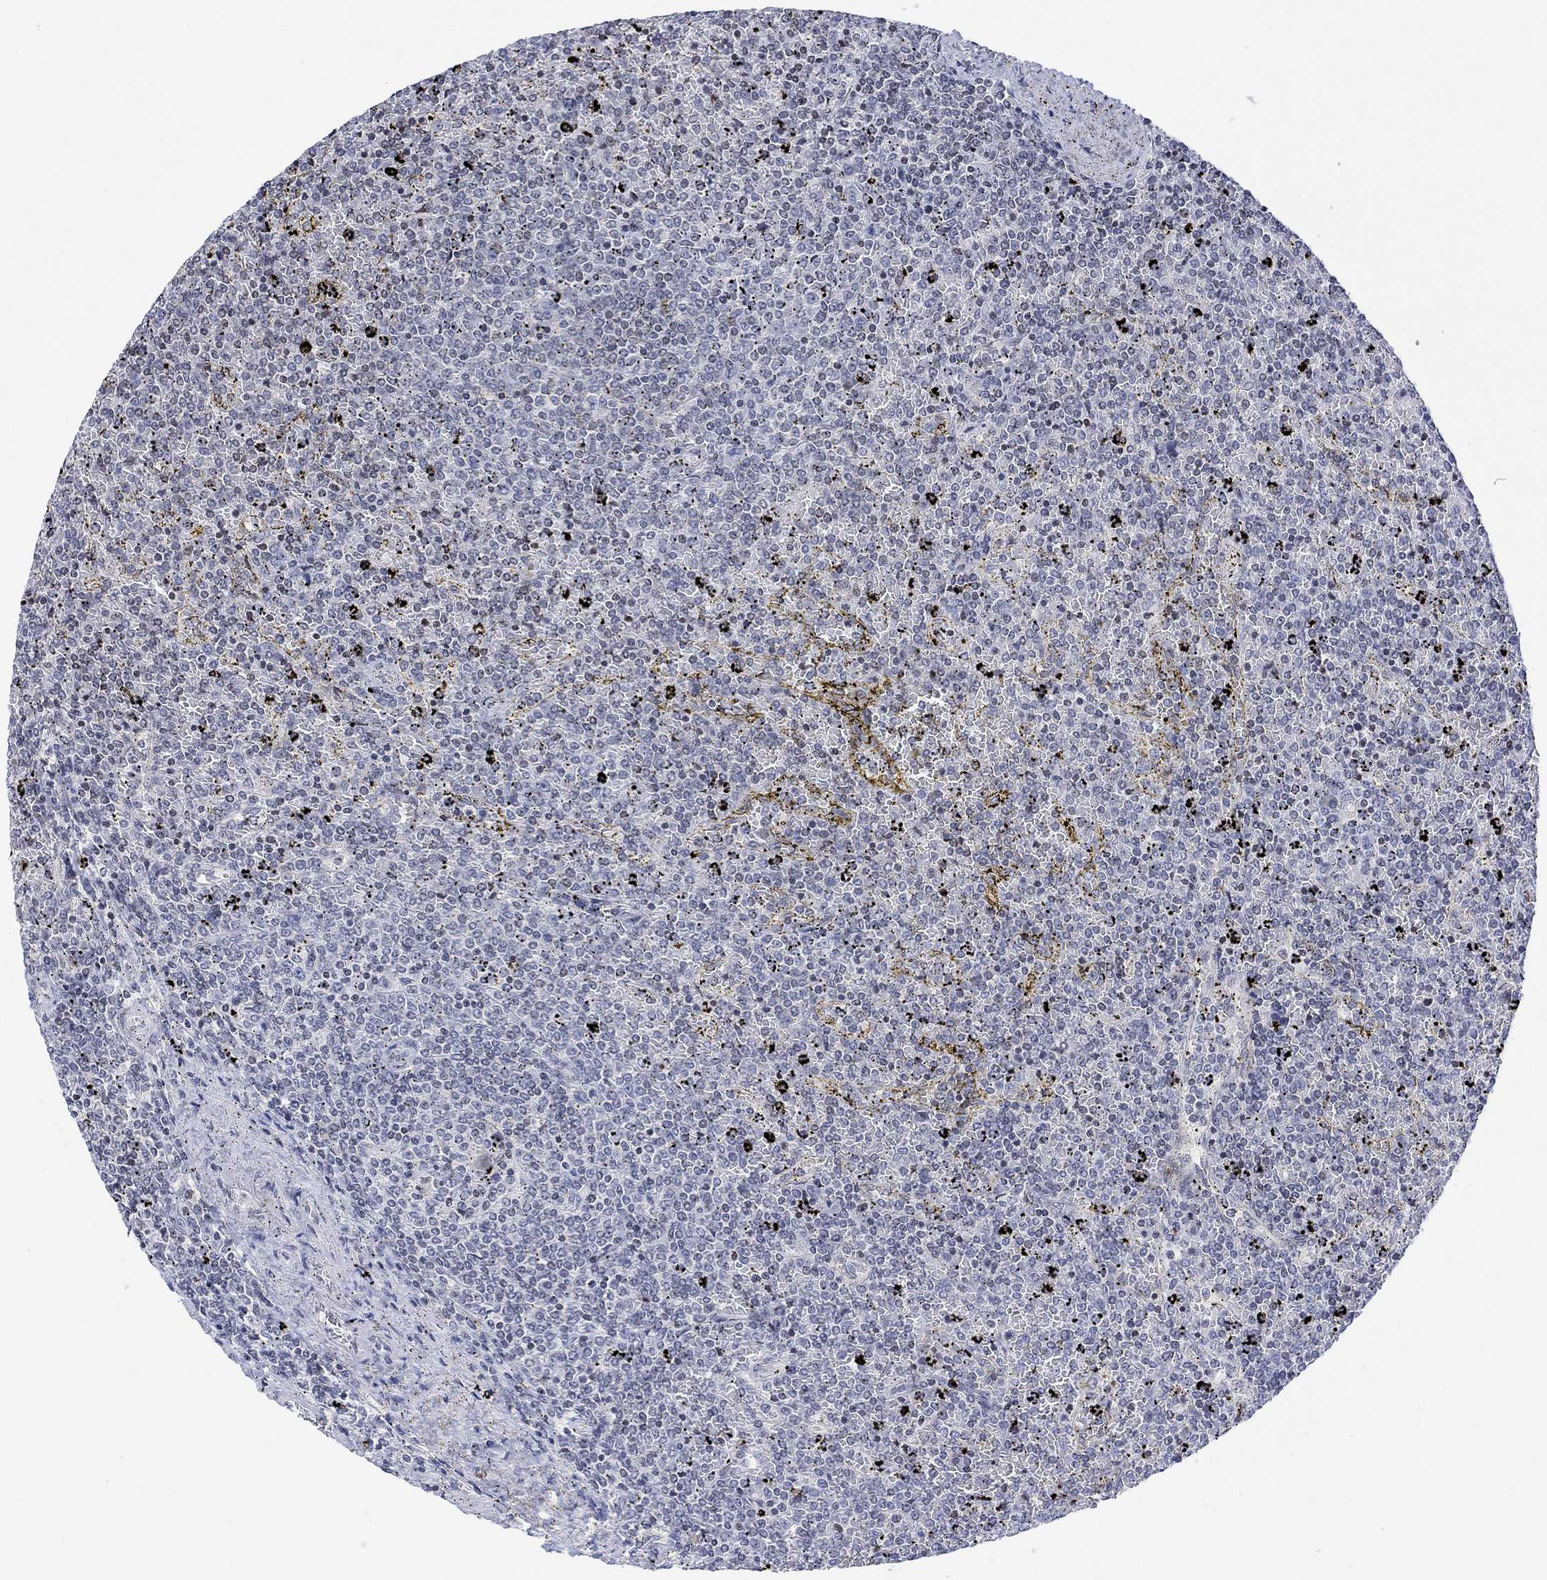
{"staining": {"intensity": "negative", "quantity": "none", "location": "none"}, "tissue": "lymphoma", "cell_type": "Tumor cells", "image_type": "cancer", "snomed": [{"axis": "morphology", "description": "Malignant lymphoma, non-Hodgkin's type, Low grade"}, {"axis": "topography", "description": "Spleen"}], "caption": "Immunohistochemistry of lymphoma exhibits no expression in tumor cells.", "gene": "DCX", "patient": {"sex": "female", "age": 77}}